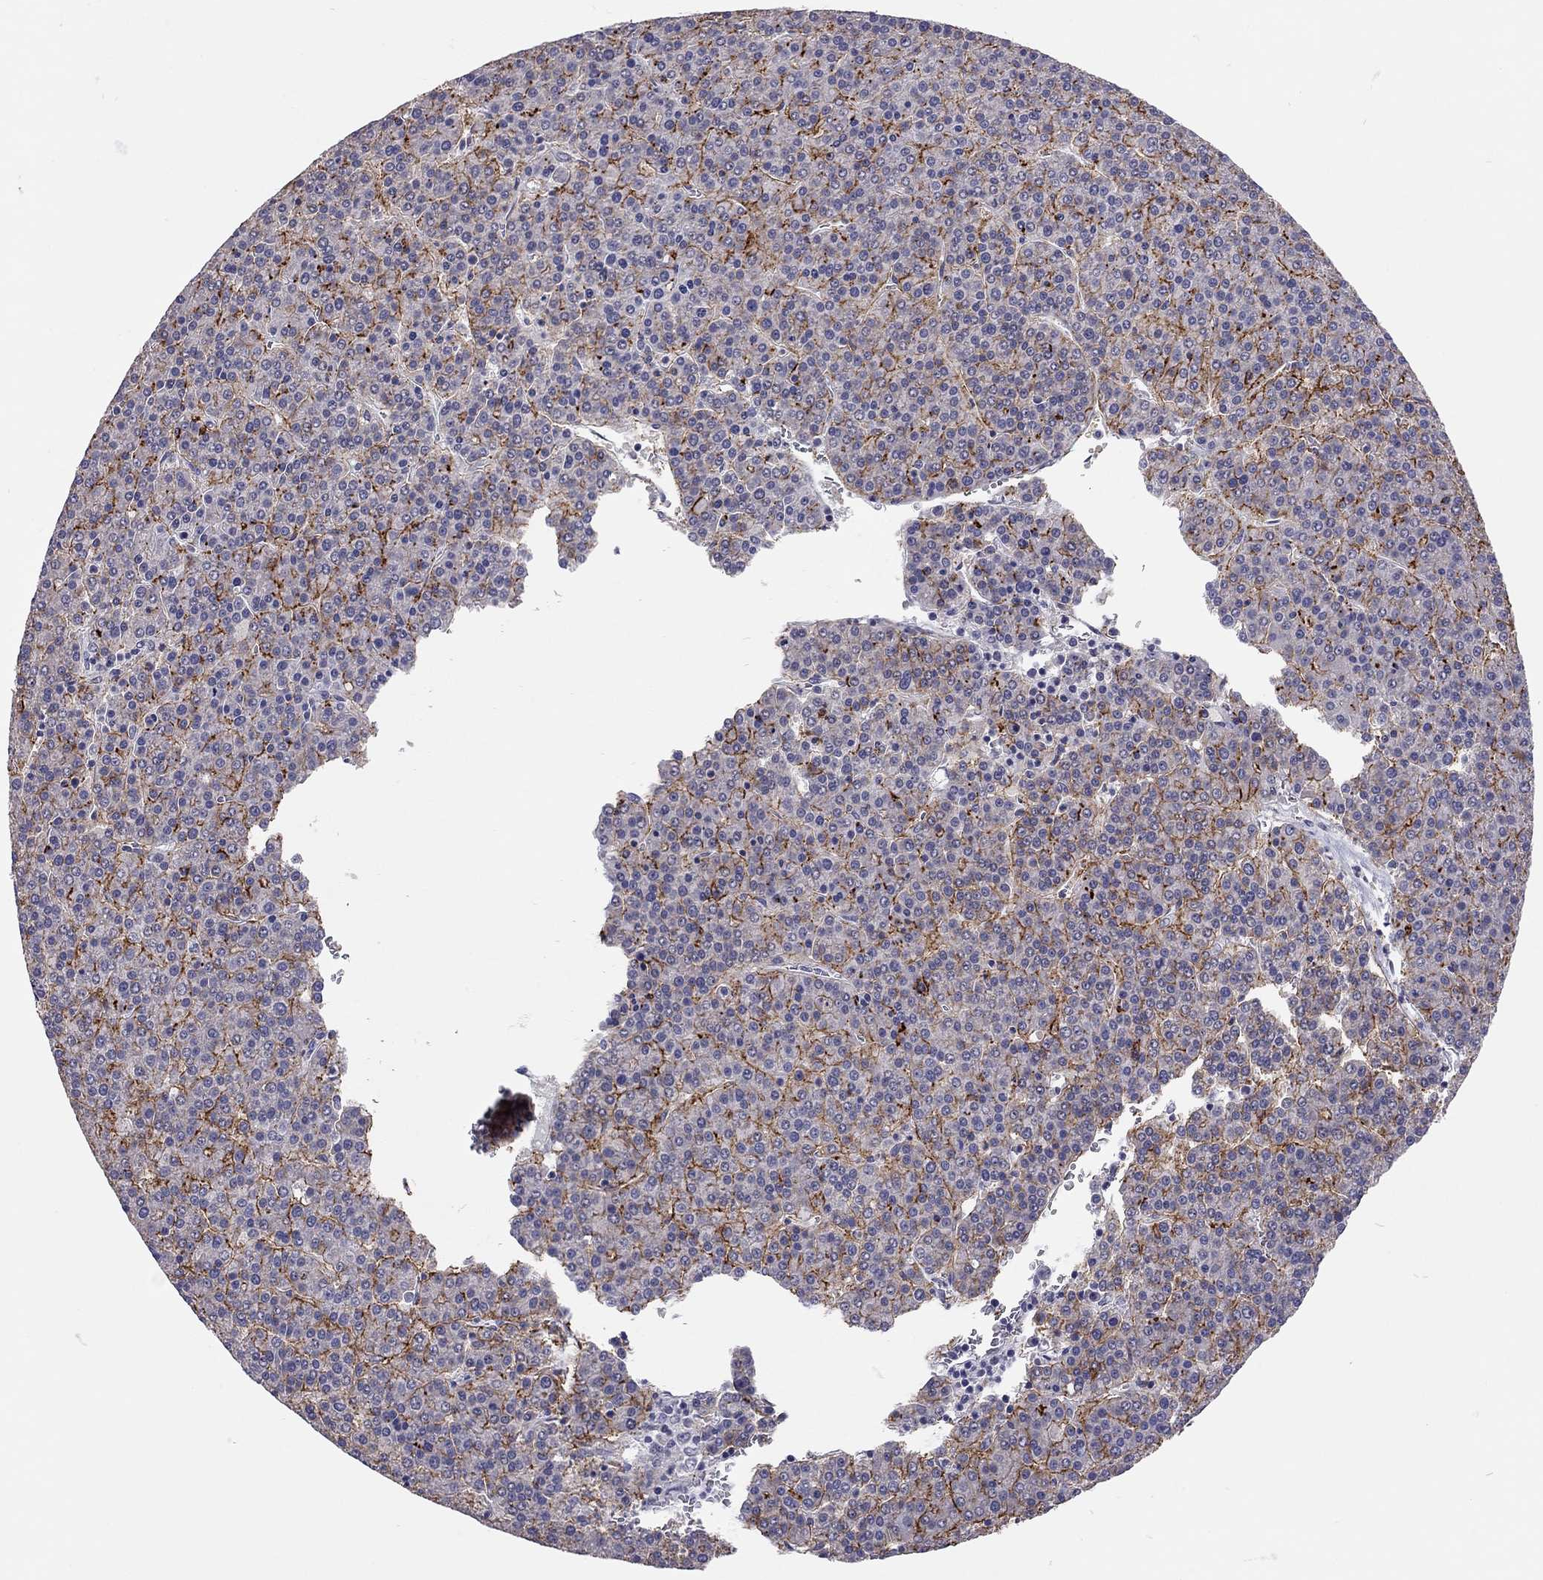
{"staining": {"intensity": "strong", "quantity": "25%-75%", "location": "cytoplasmic/membranous"}, "tissue": "liver cancer", "cell_type": "Tumor cells", "image_type": "cancer", "snomed": [{"axis": "morphology", "description": "Carcinoma, Hepatocellular, NOS"}, {"axis": "topography", "description": "Liver"}], "caption": "Human hepatocellular carcinoma (liver) stained with a protein marker demonstrates strong staining in tumor cells.", "gene": "SCARB1", "patient": {"sex": "female", "age": 58}}